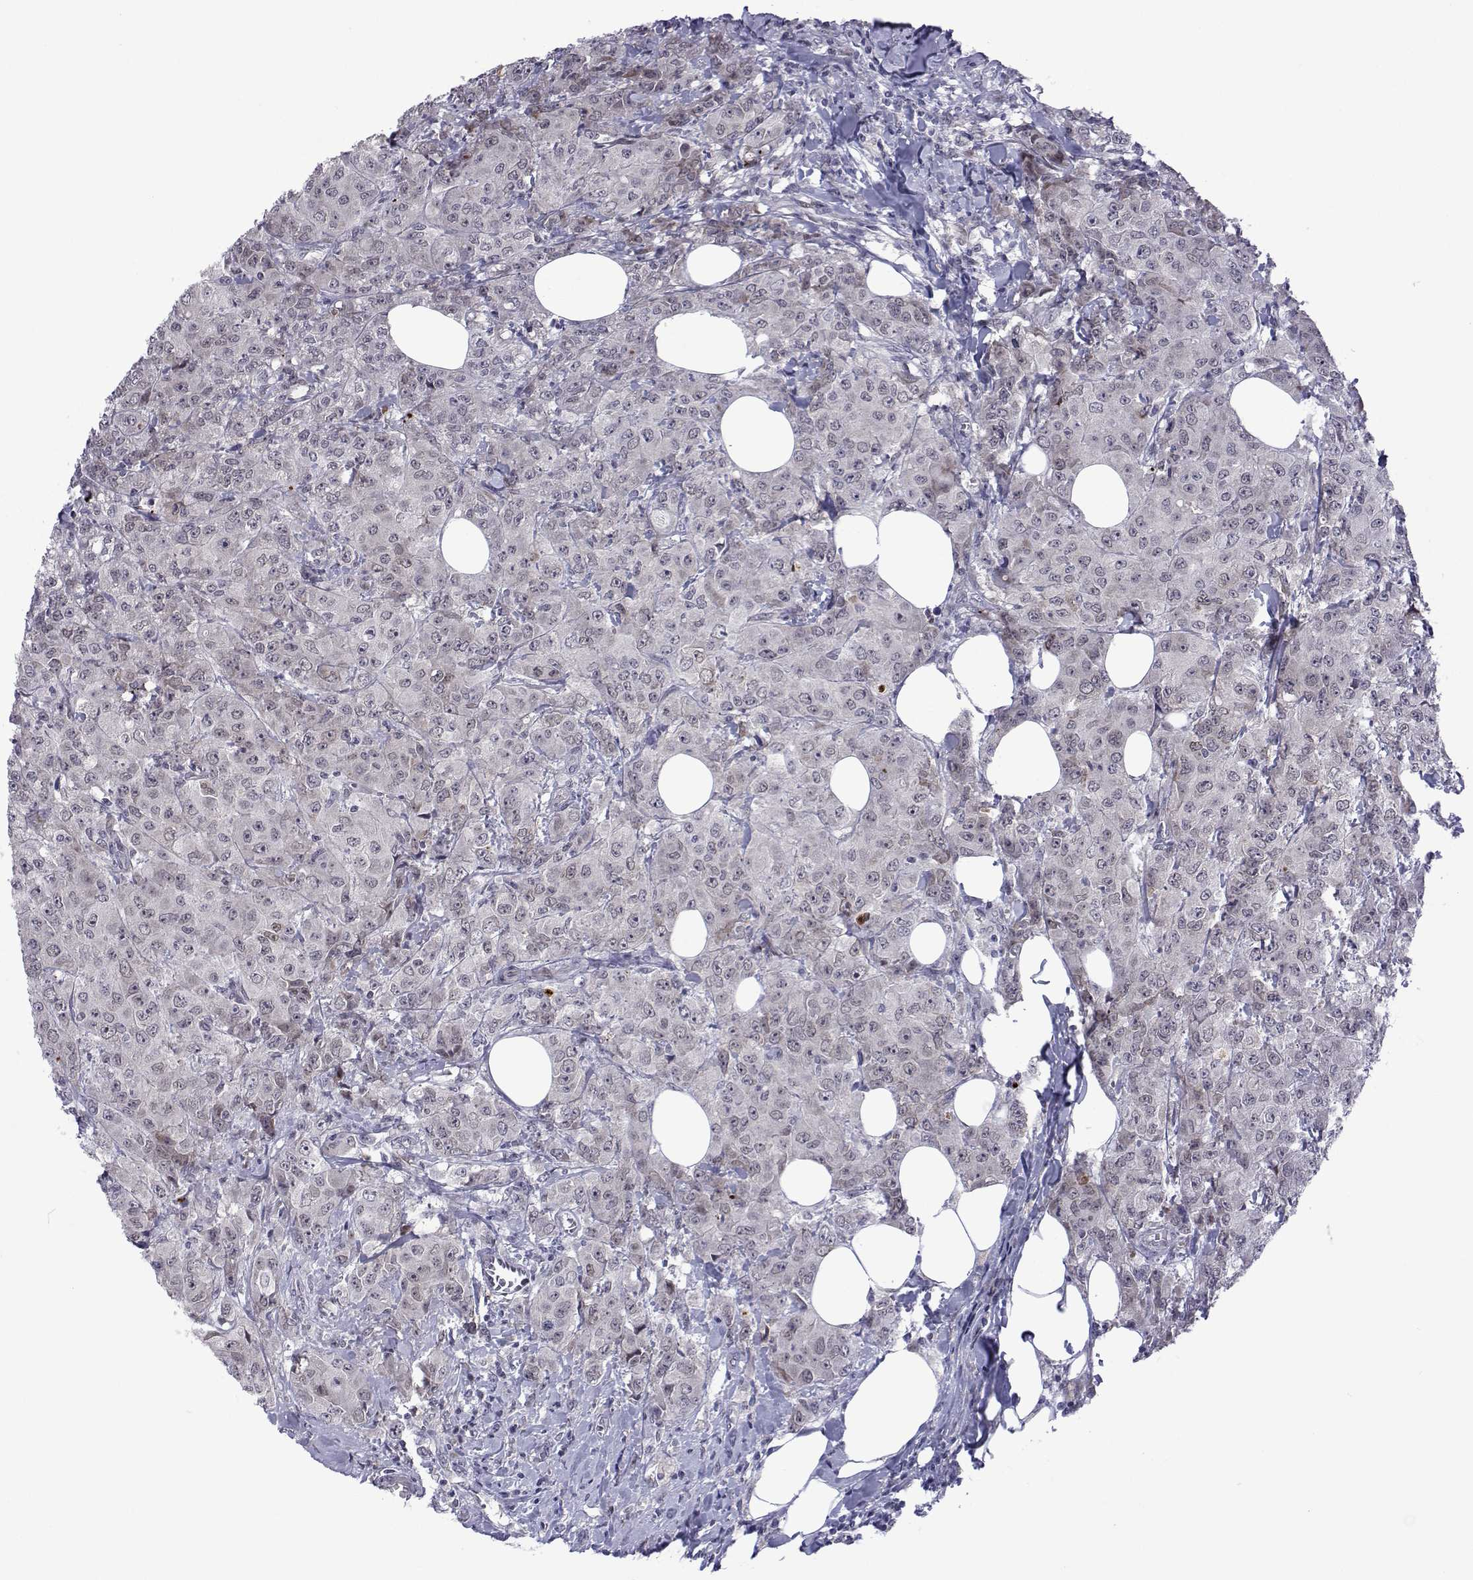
{"staining": {"intensity": "weak", "quantity": "25%-75%", "location": "nuclear"}, "tissue": "breast cancer", "cell_type": "Tumor cells", "image_type": "cancer", "snomed": [{"axis": "morphology", "description": "Normal tissue, NOS"}, {"axis": "morphology", "description": "Duct carcinoma"}, {"axis": "topography", "description": "Breast"}], "caption": "This image shows IHC staining of human breast cancer (intraductal carcinoma), with low weak nuclear staining in about 25%-75% of tumor cells.", "gene": "EFCAB3", "patient": {"sex": "female", "age": 43}}